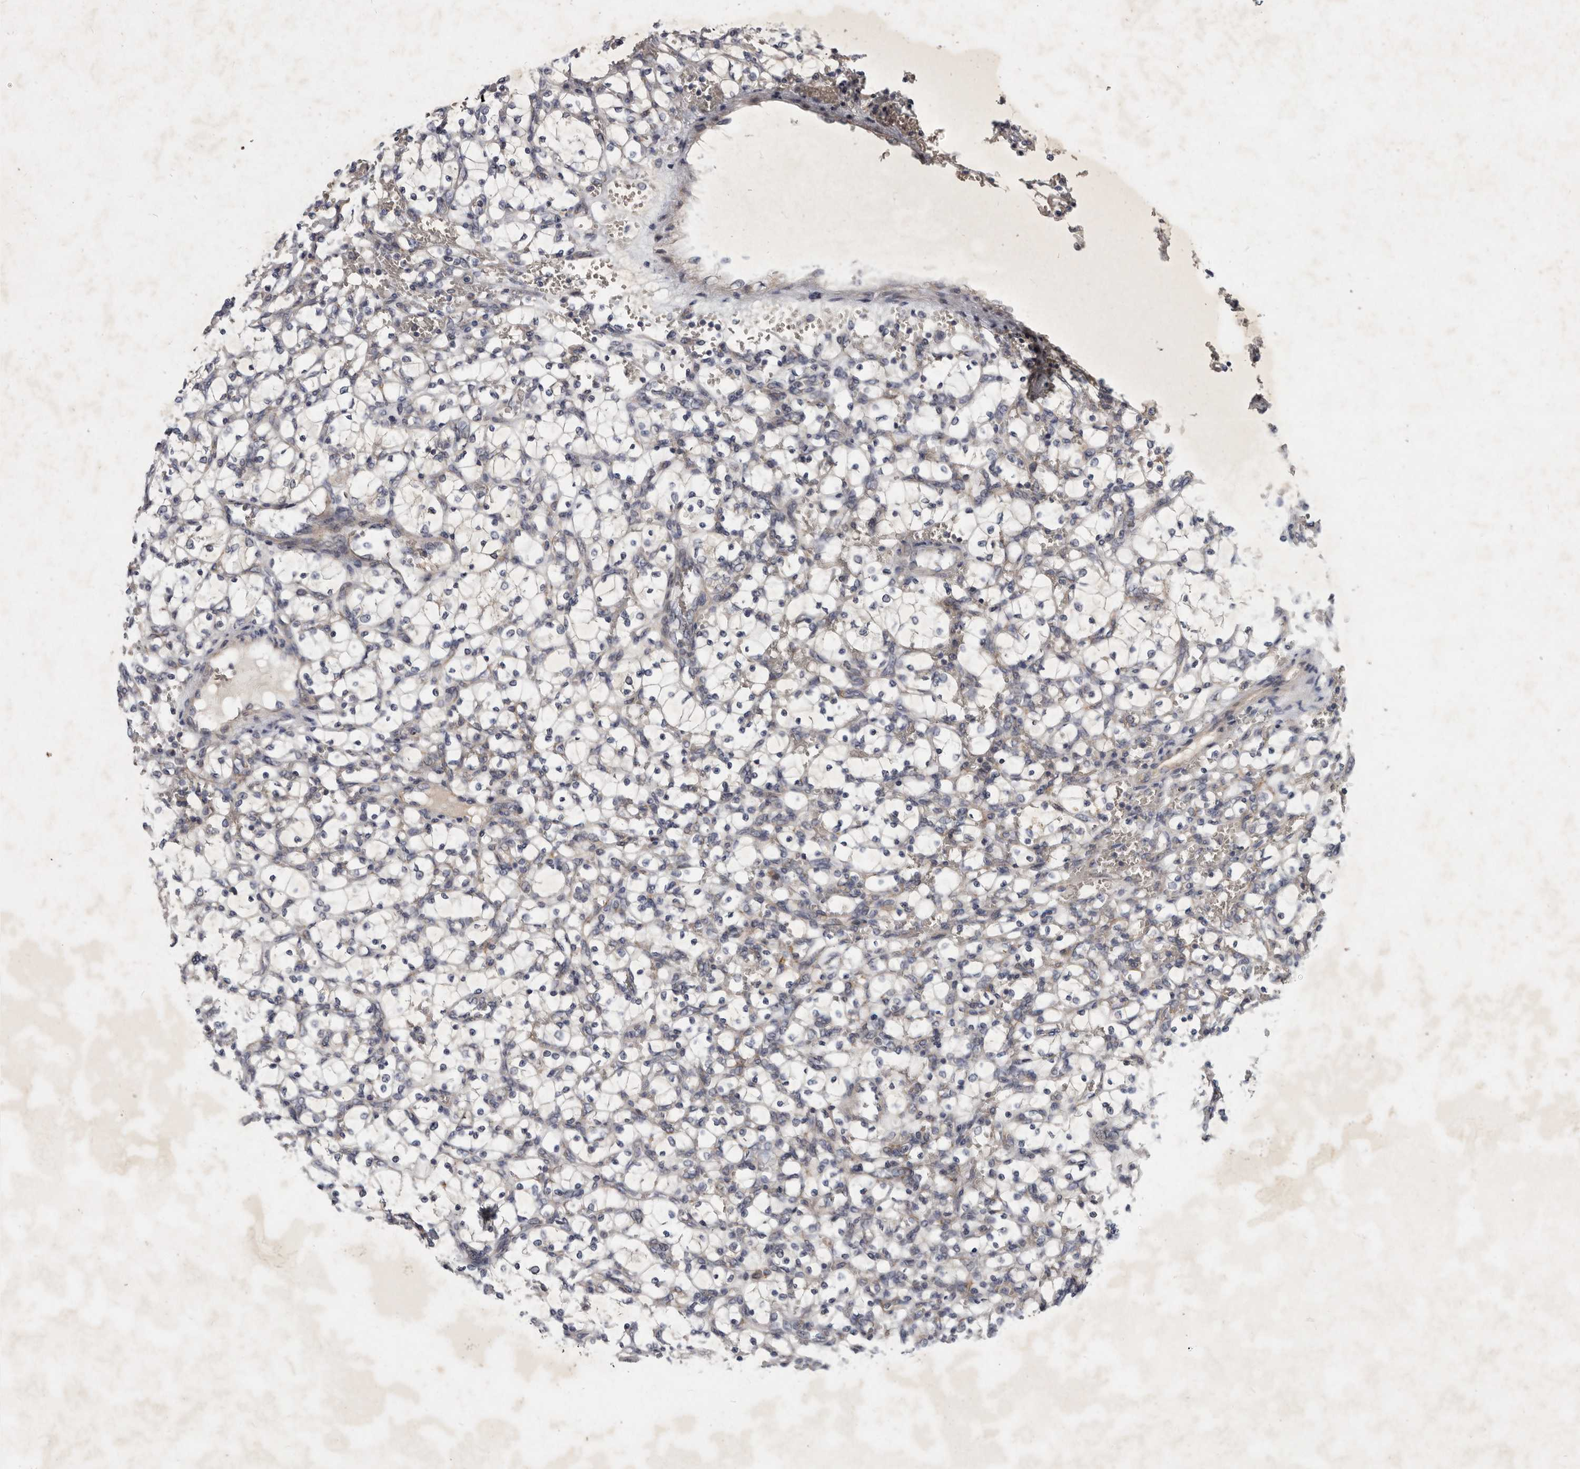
{"staining": {"intensity": "negative", "quantity": "none", "location": "none"}, "tissue": "renal cancer", "cell_type": "Tumor cells", "image_type": "cancer", "snomed": [{"axis": "morphology", "description": "Adenocarcinoma, NOS"}, {"axis": "topography", "description": "Kidney"}], "caption": "This is a histopathology image of immunohistochemistry (IHC) staining of adenocarcinoma (renal), which shows no expression in tumor cells.", "gene": "SLC22A1", "patient": {"sex": "female", "age": 69}}